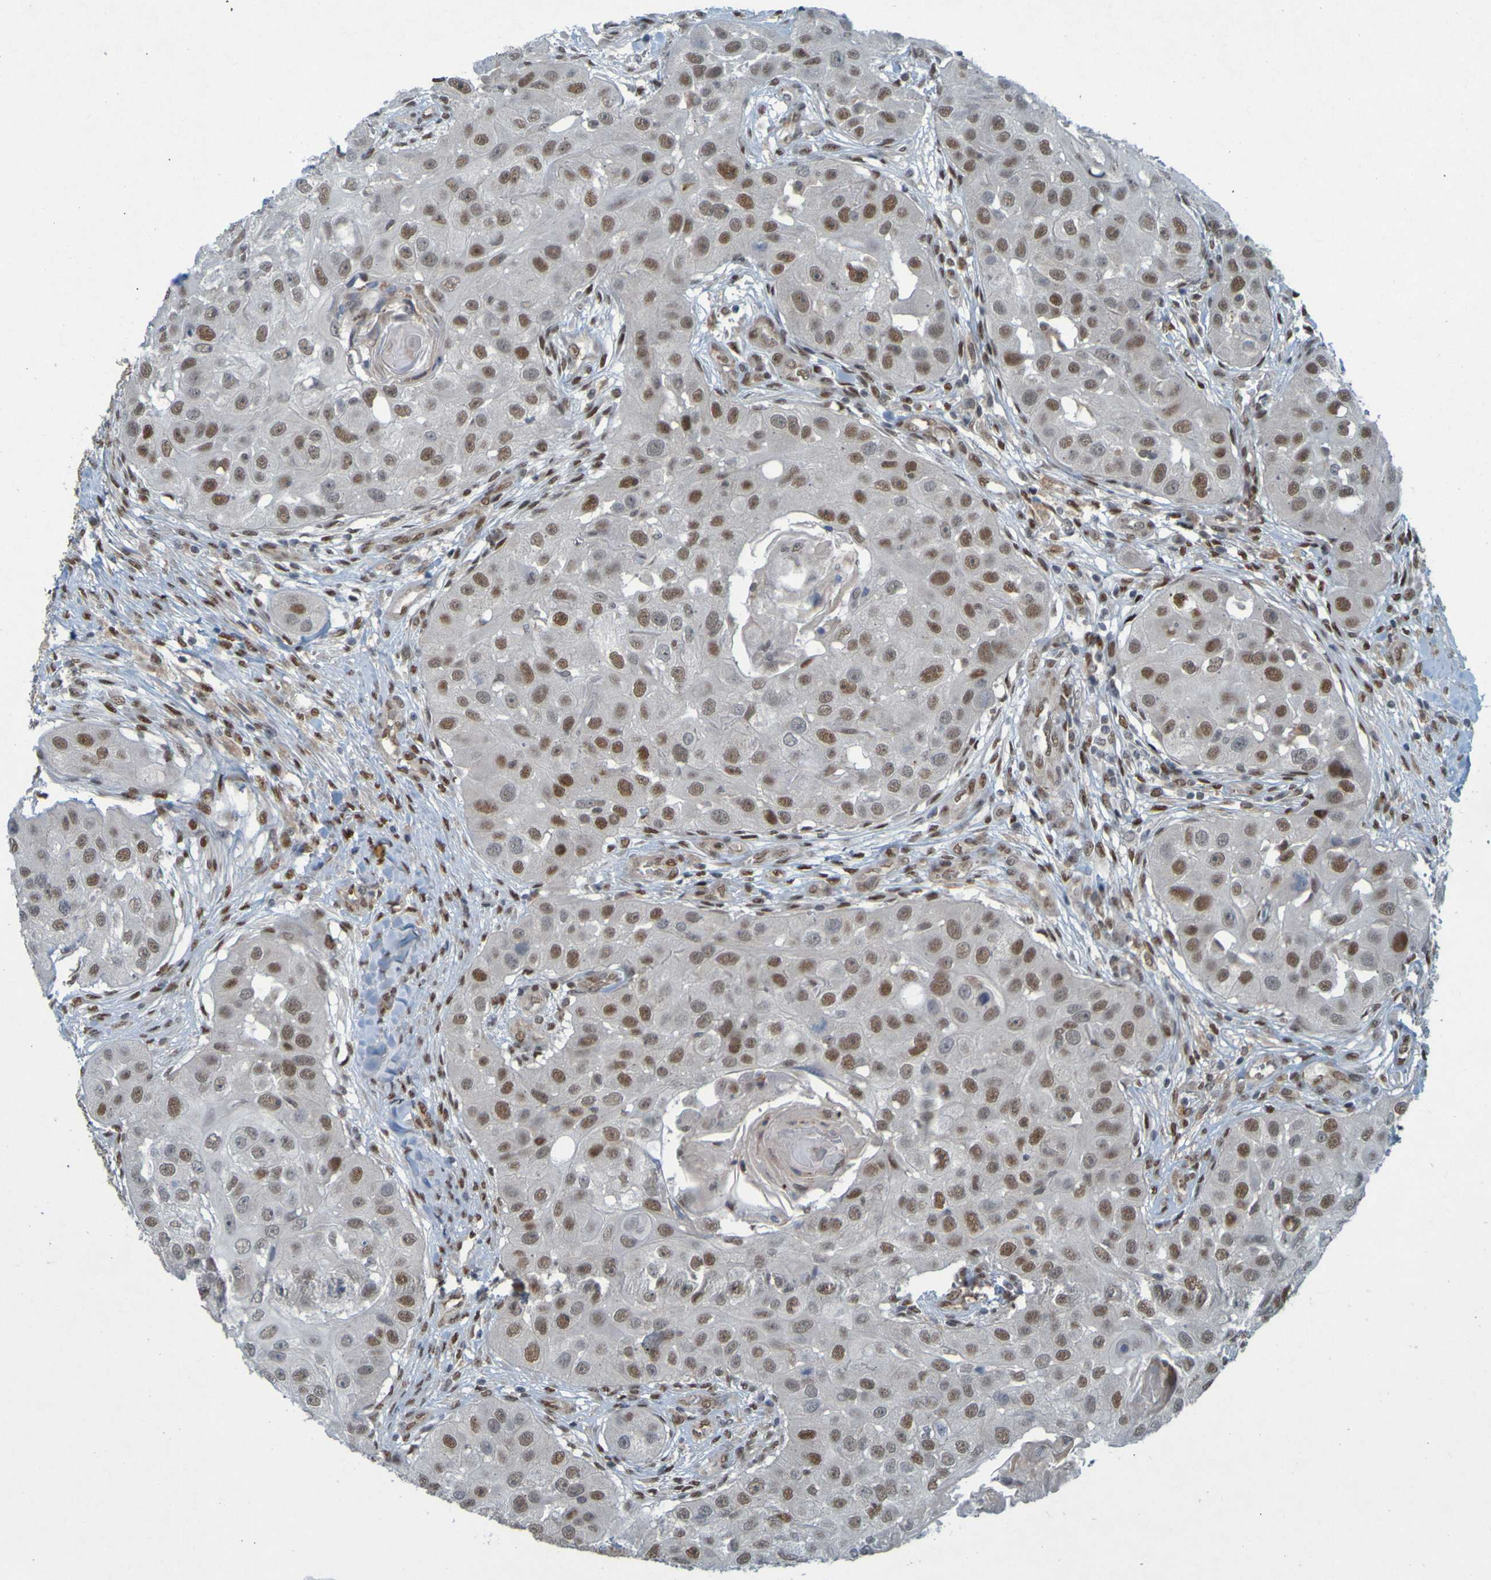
{"staining": {"intensity": "moderate", "quantity": ">75%", "location": "nuclear"}, "tissue": "head and neck cancer", "cell_type": "Tumor cells", "image_type": "cancer", "snomed": [{"axis": "morphology", "description": "Normal tissue, NOS"}, {"axis": "morphology", "description": "Squamous cell carcinoma, NOS"}, {"axis": "topography", "description": "Skeletal muscle"}, {"axis": "topography", "description": "Head-Neck"}], "caption": "Immunohistochemical staining of human squamous cell carcinoma (head and neck) reveals medium levels of moderate nuclear expression in approximately >75% of tumor cells.", "gene": "MCPH1", "patient": {"sex": "male", "age": 51}}